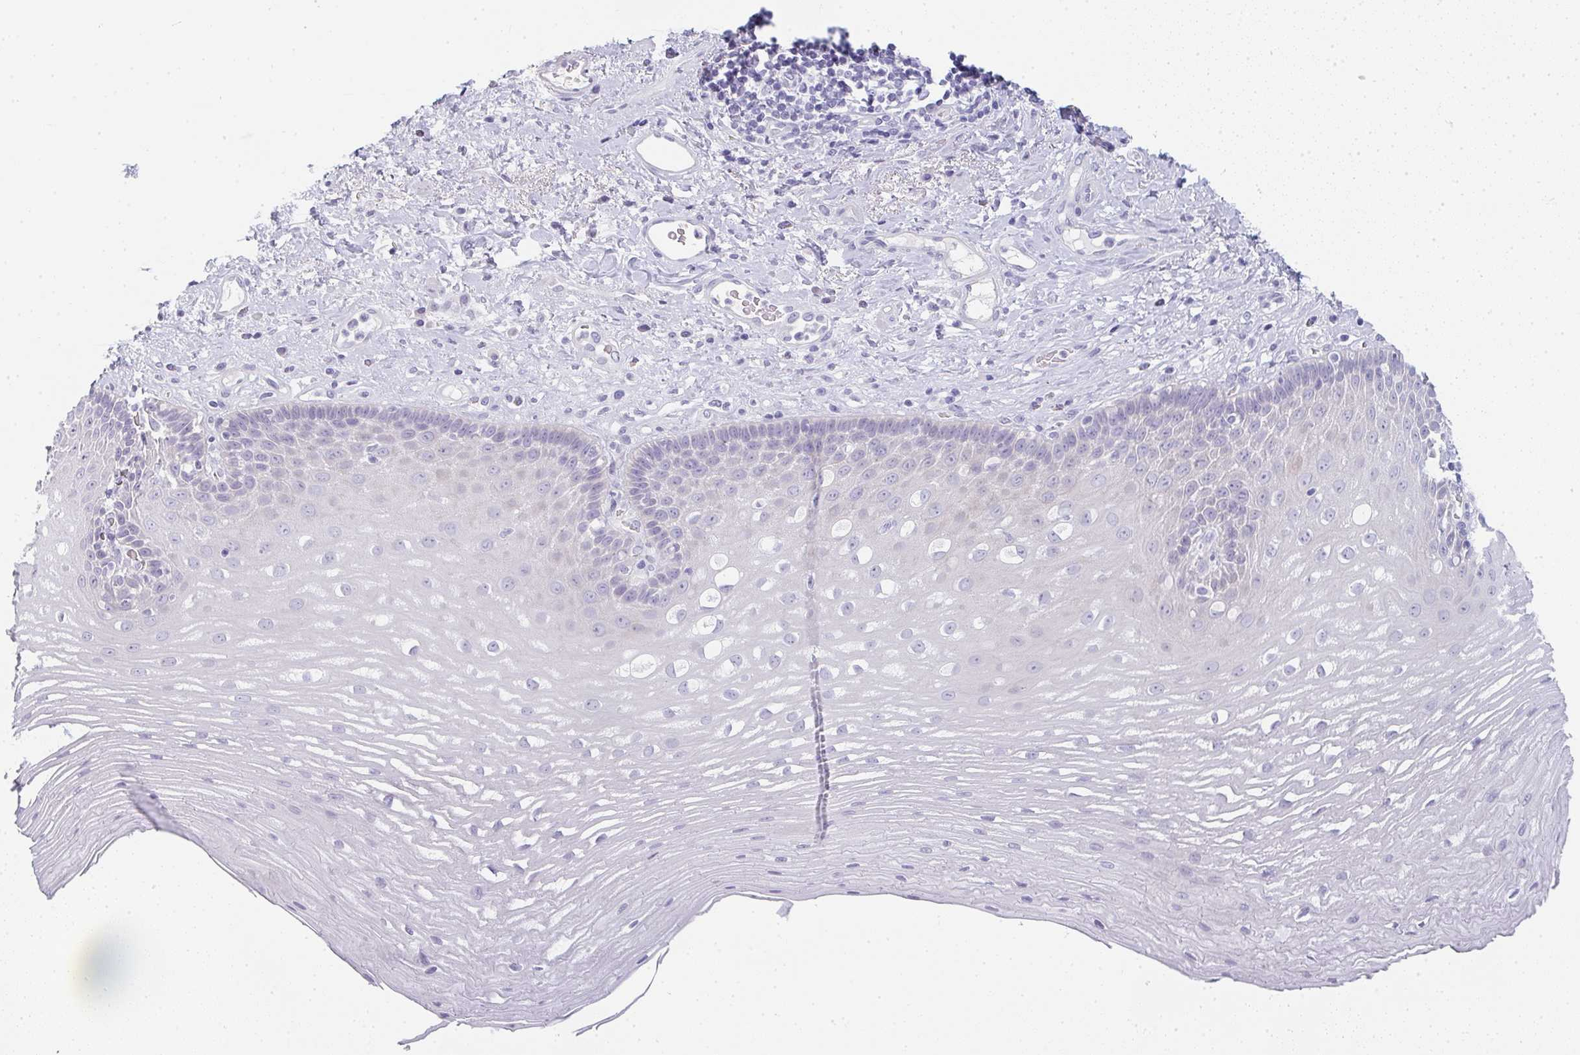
{"staining": {"intensity": "moderate", "quantity": "<25%", "location": "cytoplasmic/membranous,nuclear"}, "tissue": "esophagus", "cell_type": "Squamous epithelial cells", "image_type": "normal", "snomed": [{"axis": "morphology", "description": "Normal tissue, NOS"}, {"axis": "topography", "description": "Esophagus"}], "caption": "This is an image of immunohistochemistry staining of normal esophagus, which shows moderate positivity in the cytoplasmic/membranous,nuclear of squamous epithelial cells.", "gene": "NEU2", "patient": {"sex": "male", "age": 62}}